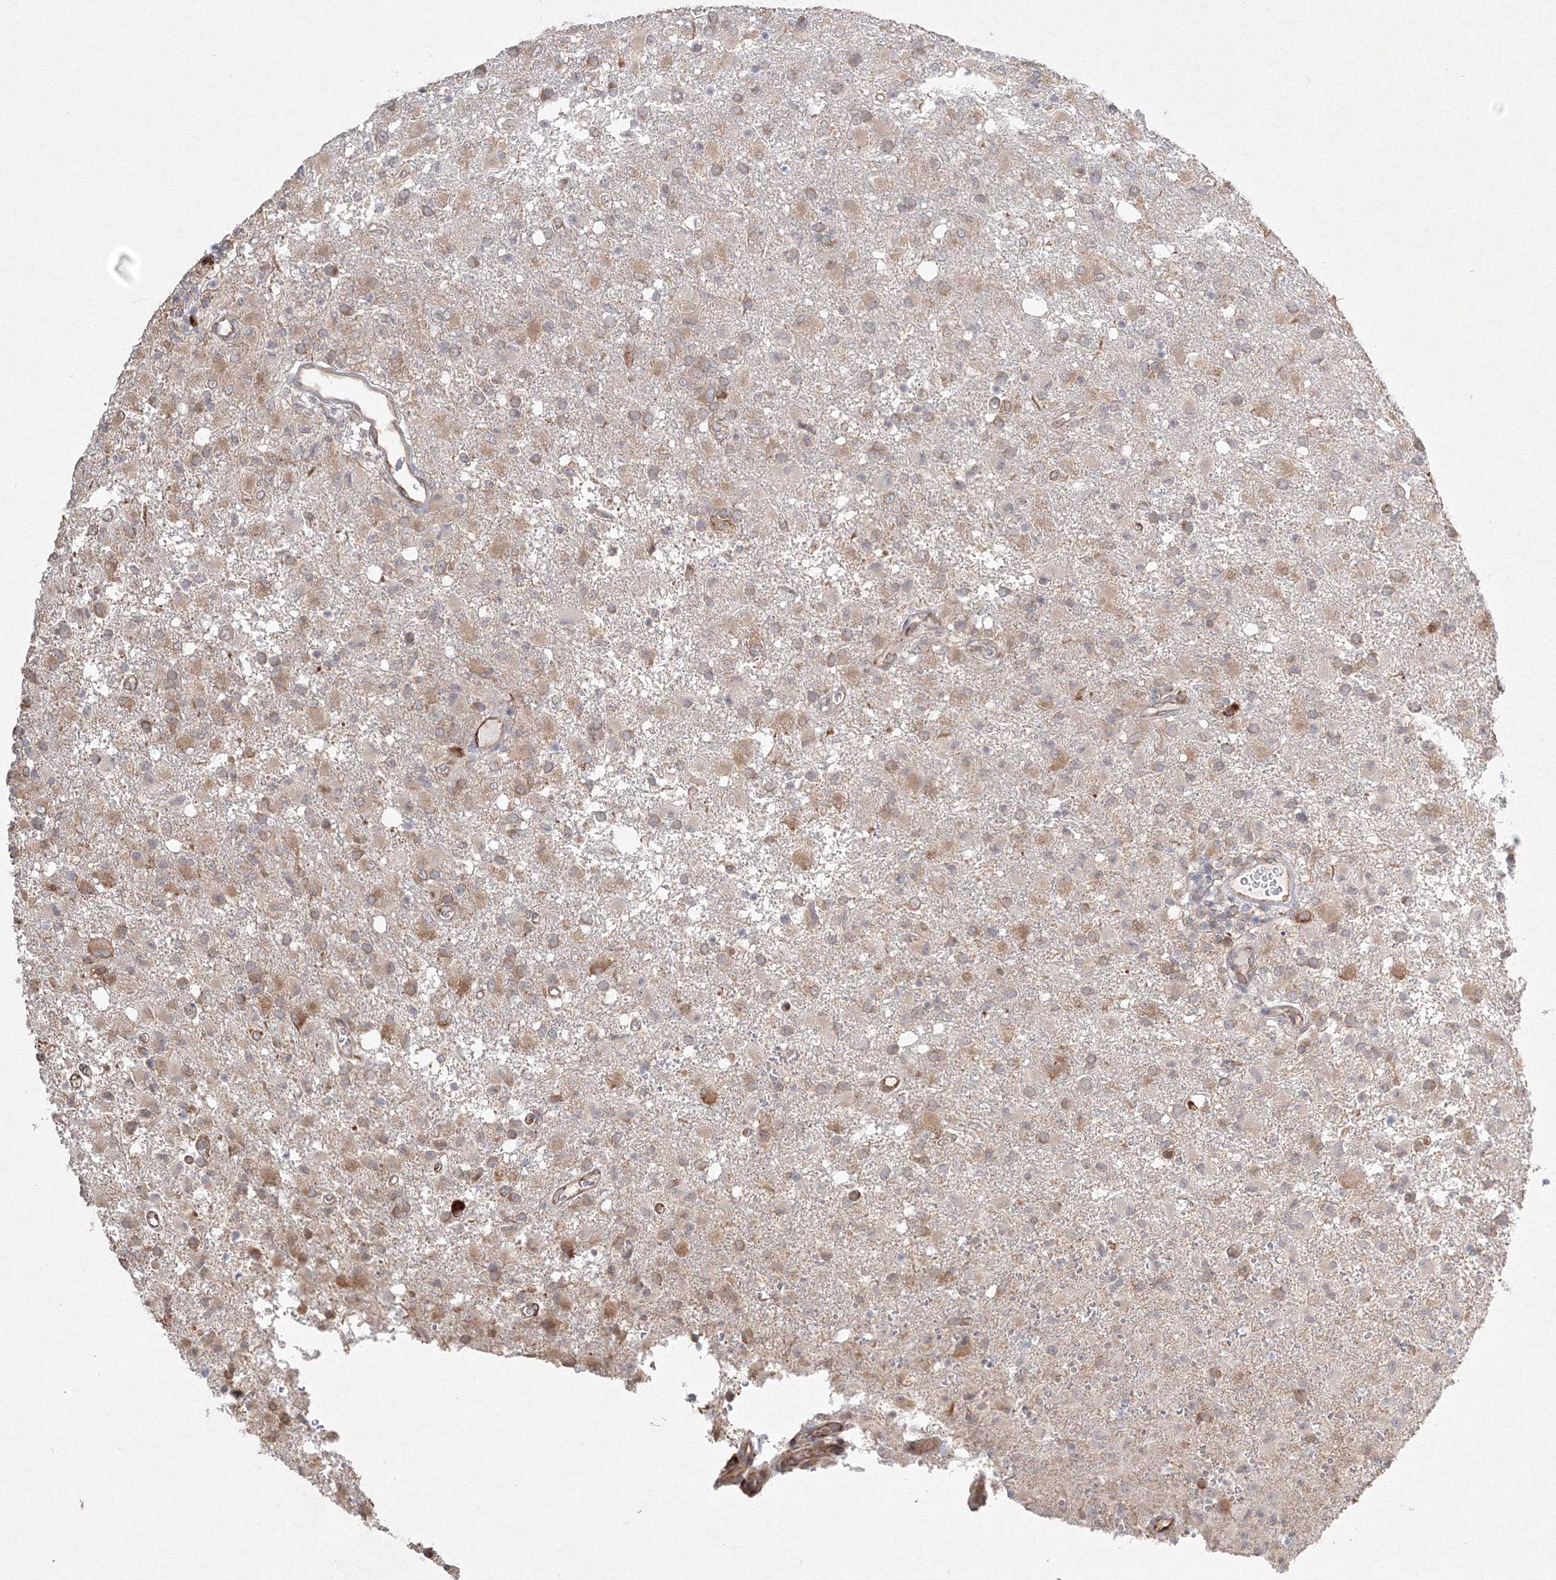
{"staining": {"intensity": "moderate", "quantity": "25%-75%", "location": "cytoplasmic/membranous"}, "tissue": "glioma", "cell_type": "Tumor cells", "image_type": "cancer", "snomed": [{"axis": "morphology", "description": "Glioma, malignant, High grade"}, {"axis": "topography", "description": "Brain"}], "caption": "Malignant glioma (high-grade) was stained to show a protein in brown. There is medium levels of moderate cytoplasmic/membranous staining in about 25%-75% of tumor cells.", "gene": "FBXL8", "patient": {"sex": "female", "age": 57}}